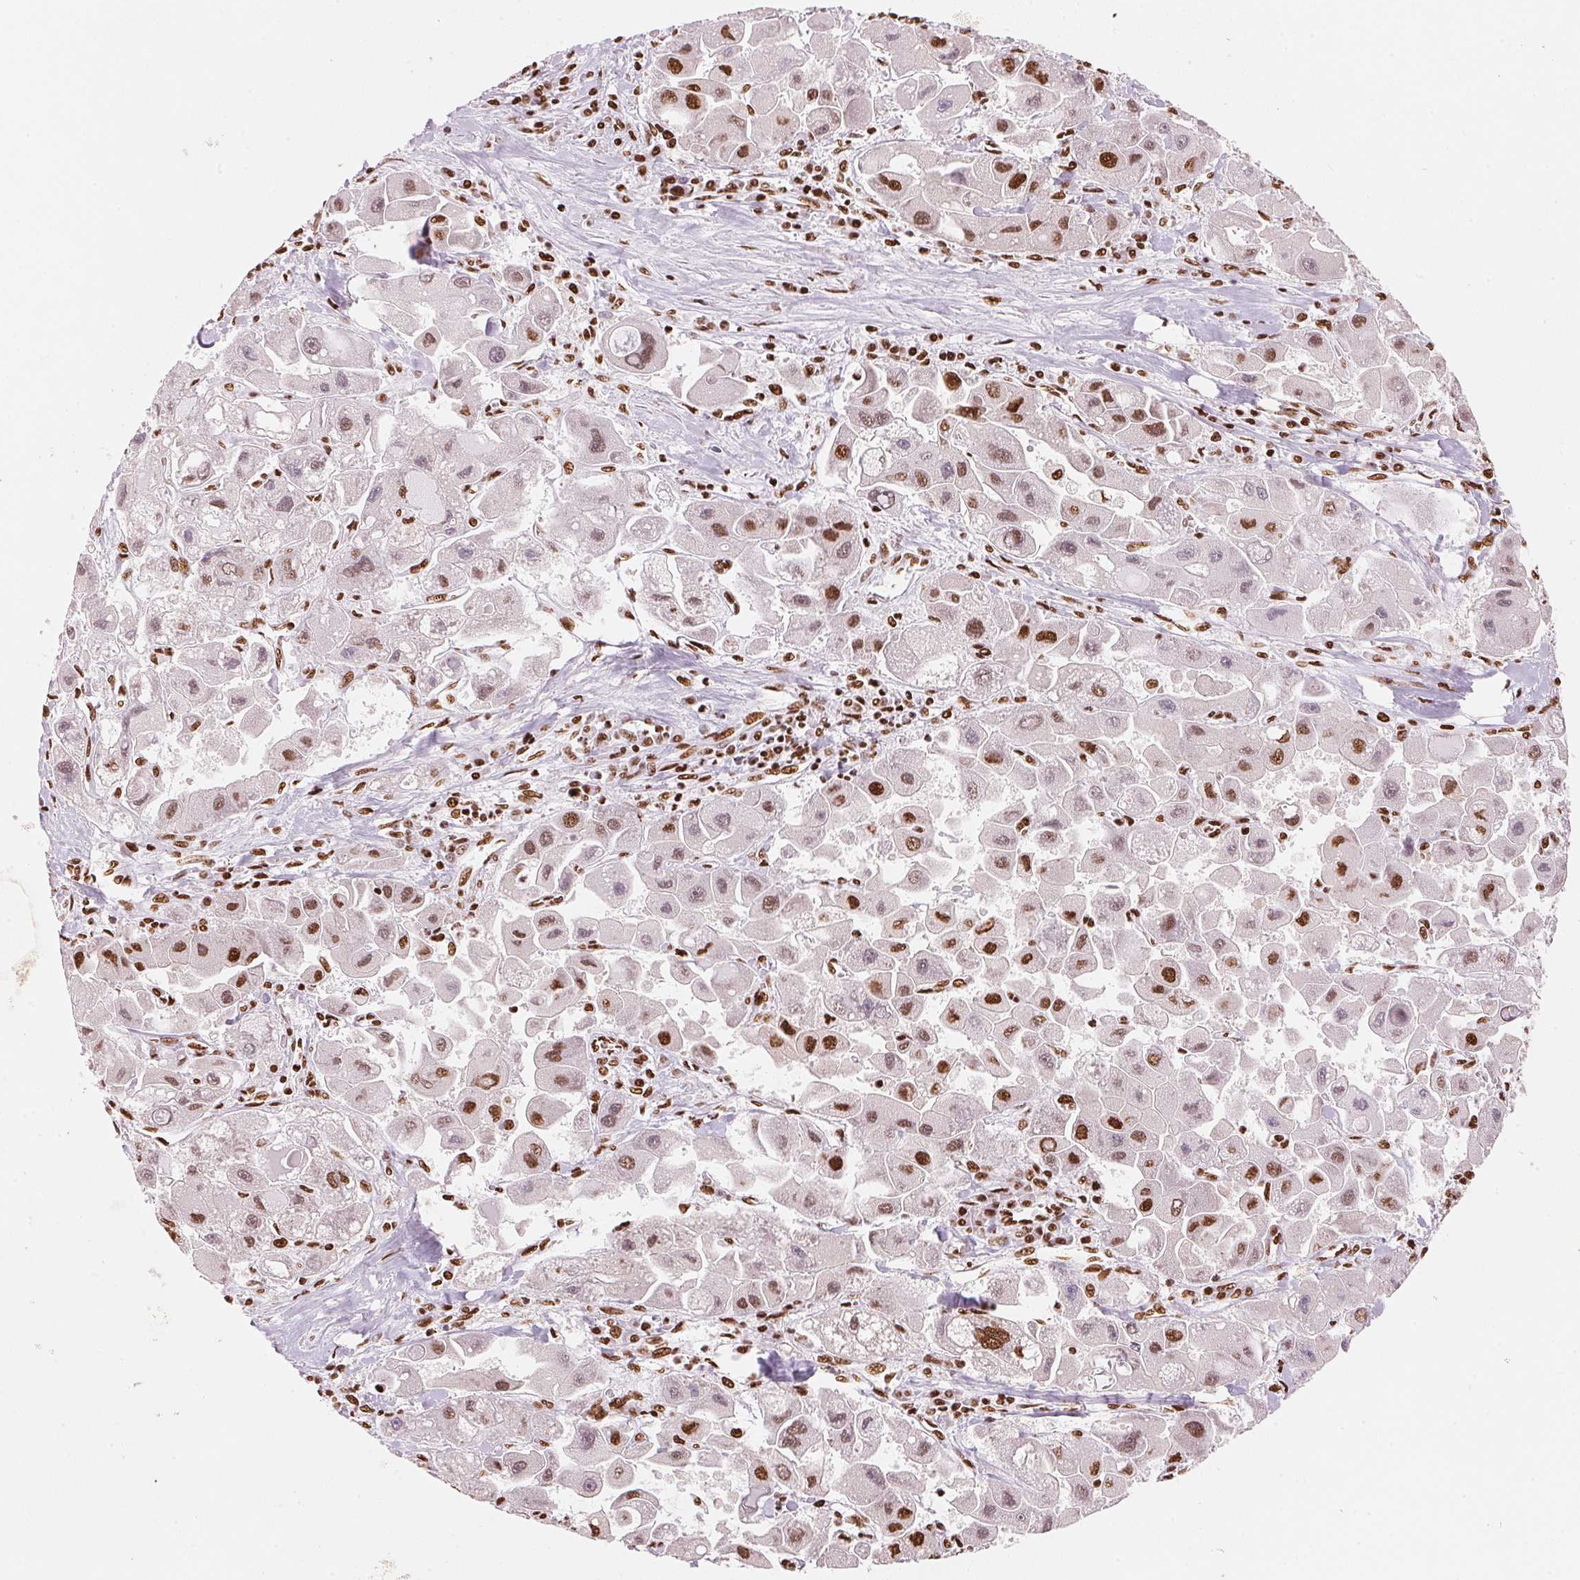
{"staining": {"intensity": "strong", "quantity": "<25%", "location": "nuclear"}, "tissue": "liver cancer", "cell_type": "Tumor cells", "image_type": "cancer", "snomed": [{"axis": "morphology", "description": "Carcinoma, Hepatocellular, NOS"}, {"axis": "topography", "description": "Liver"}], "caption": "Brown immunohistochemical staining in liver cancer (hepatocellular carcinoma) exhibits strong nuclear expression in about <25% of tumor cells. (DAB (3,3'-diaminobenzidine) = brown stain, brightfield microscopy at high magnification).", "gene": "NXF1", "patient": {"sex": "male", "age": 24}}